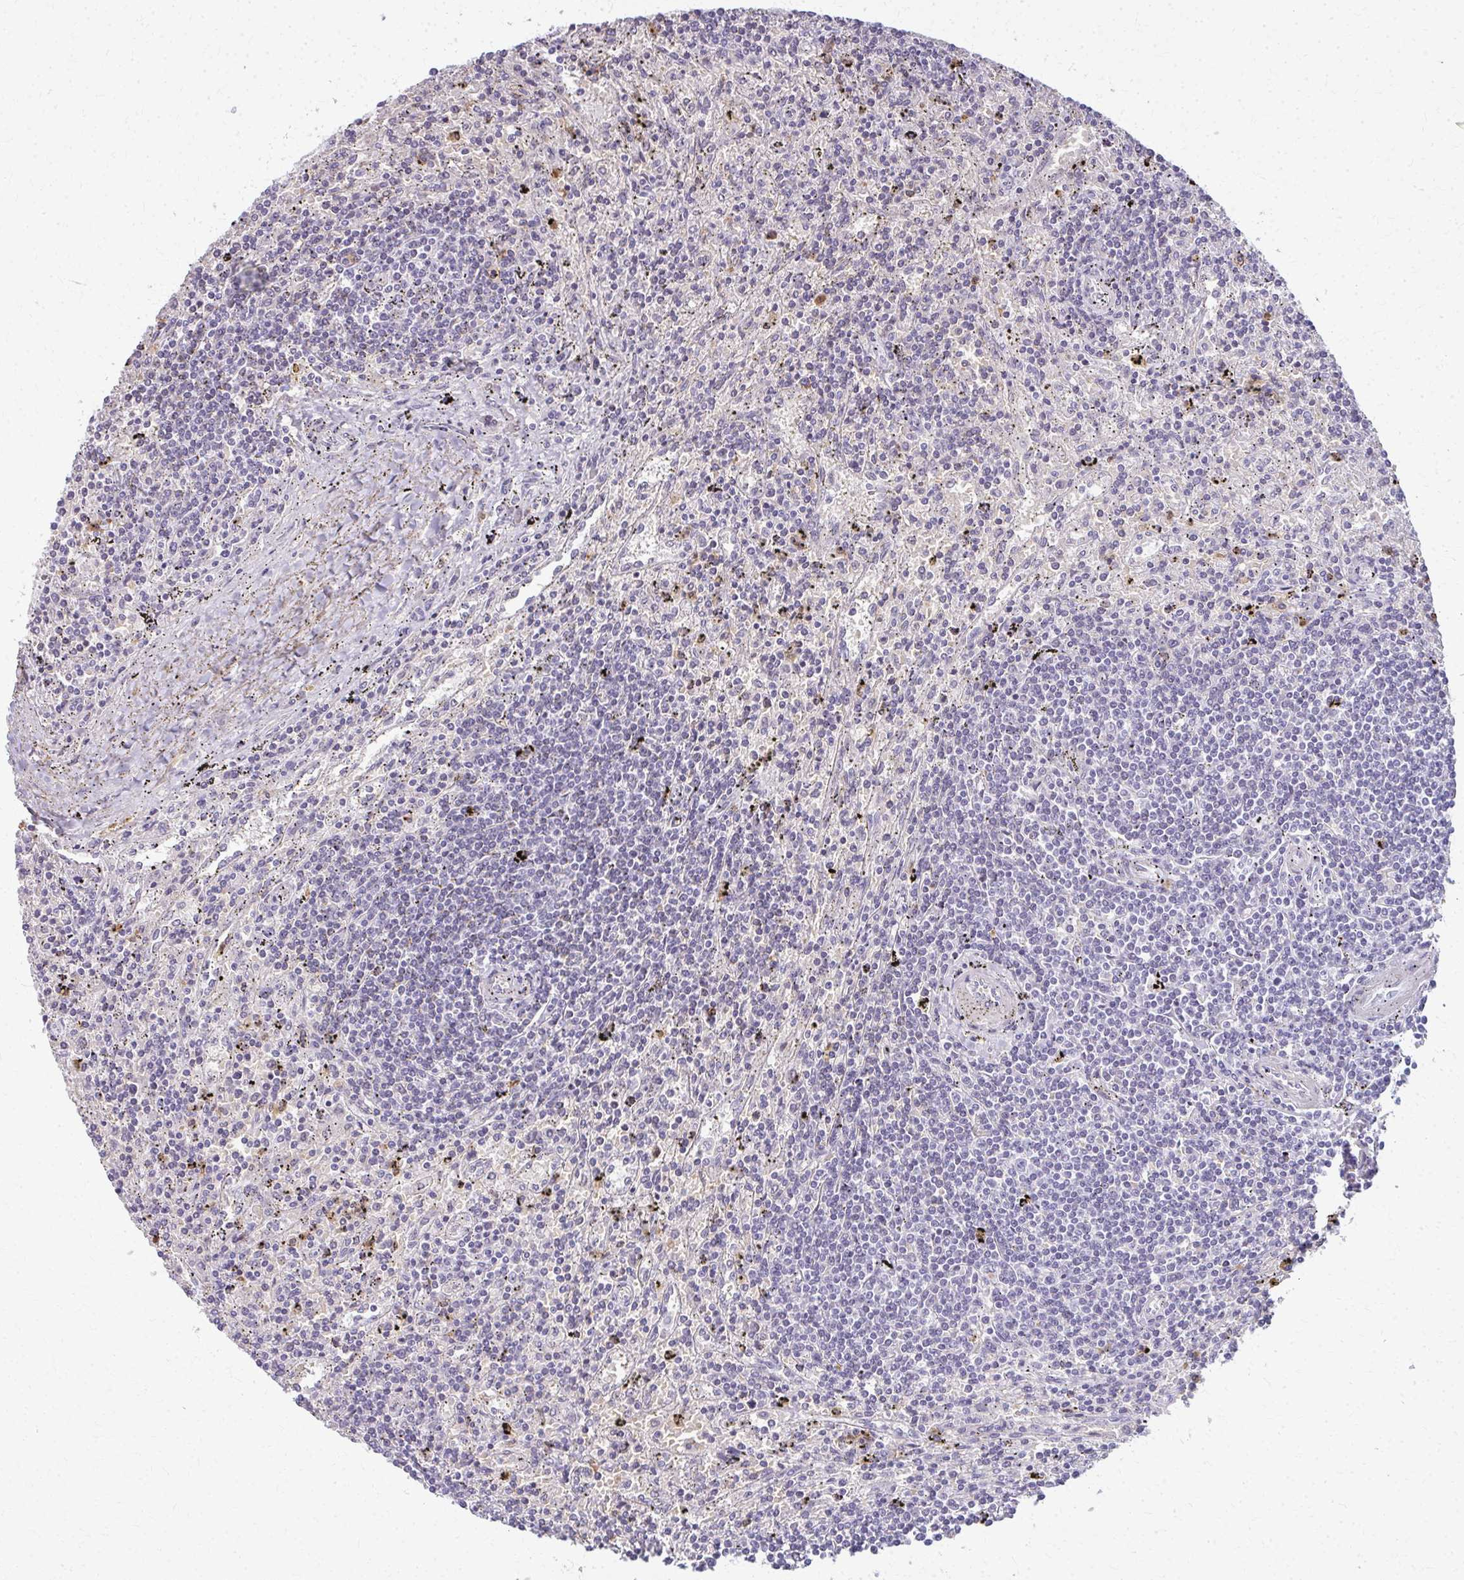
{"staining": {"intensity": "negative", "quantity": "none", "location": "none"}, "tissue": "lymphoma", "cell_type": "Tumor cells", "image_type": "cancer", "snomed": [{"axis": "morphology", "description": "Malignant lymphoma, non-Hodgkin's type, Low grade"}, {"axis": "topography", "description": "Spleen"}], "caption": "The immunohistochemistry micrograph has no significant staining in tumor cells of lymphoma tissue.", "gene": "CA3", "patient": {"sex": "male", "age": 76}}